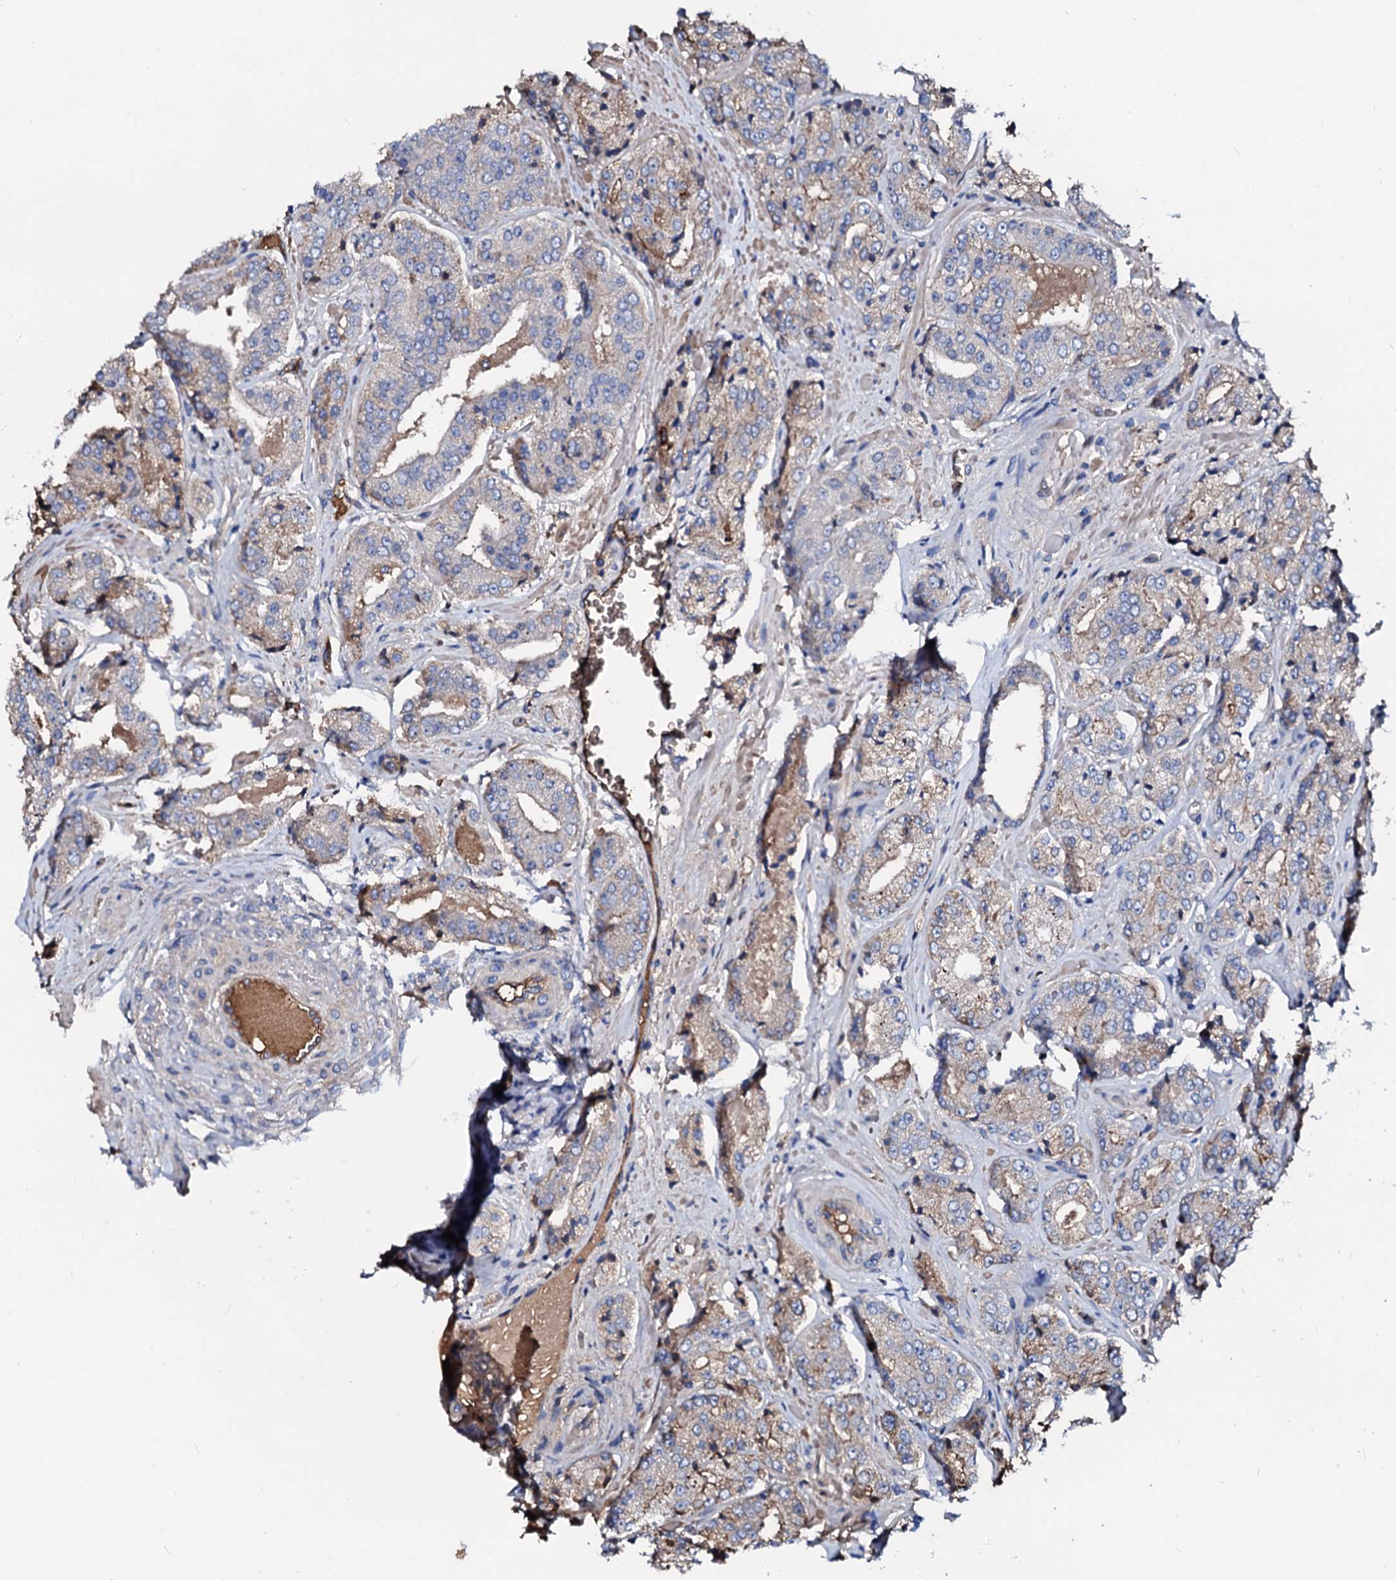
{"staining": {"intensity": "weak", "quantity": "25%-75%", "location": "cytoplasmic/membranous"}, "tissue": "prostate cancer", "cell_type": "Tumor cells", "image_type": "cancer", "snomed": [{"axis": "morphology", "description": "Adenocarcinoma, High grade"}, {"axis": "topography", "description": "Prostate"}], "caption": "An image of human prostate cancer stained for a protein reveals weak cytoplasmic/membranous brown staining in tumor cells. (brown staining indicates protein expression, while blue staining denotes nuclei).", "gene": "CSKMT", "patient": {"sex": "male", "age": 71}}